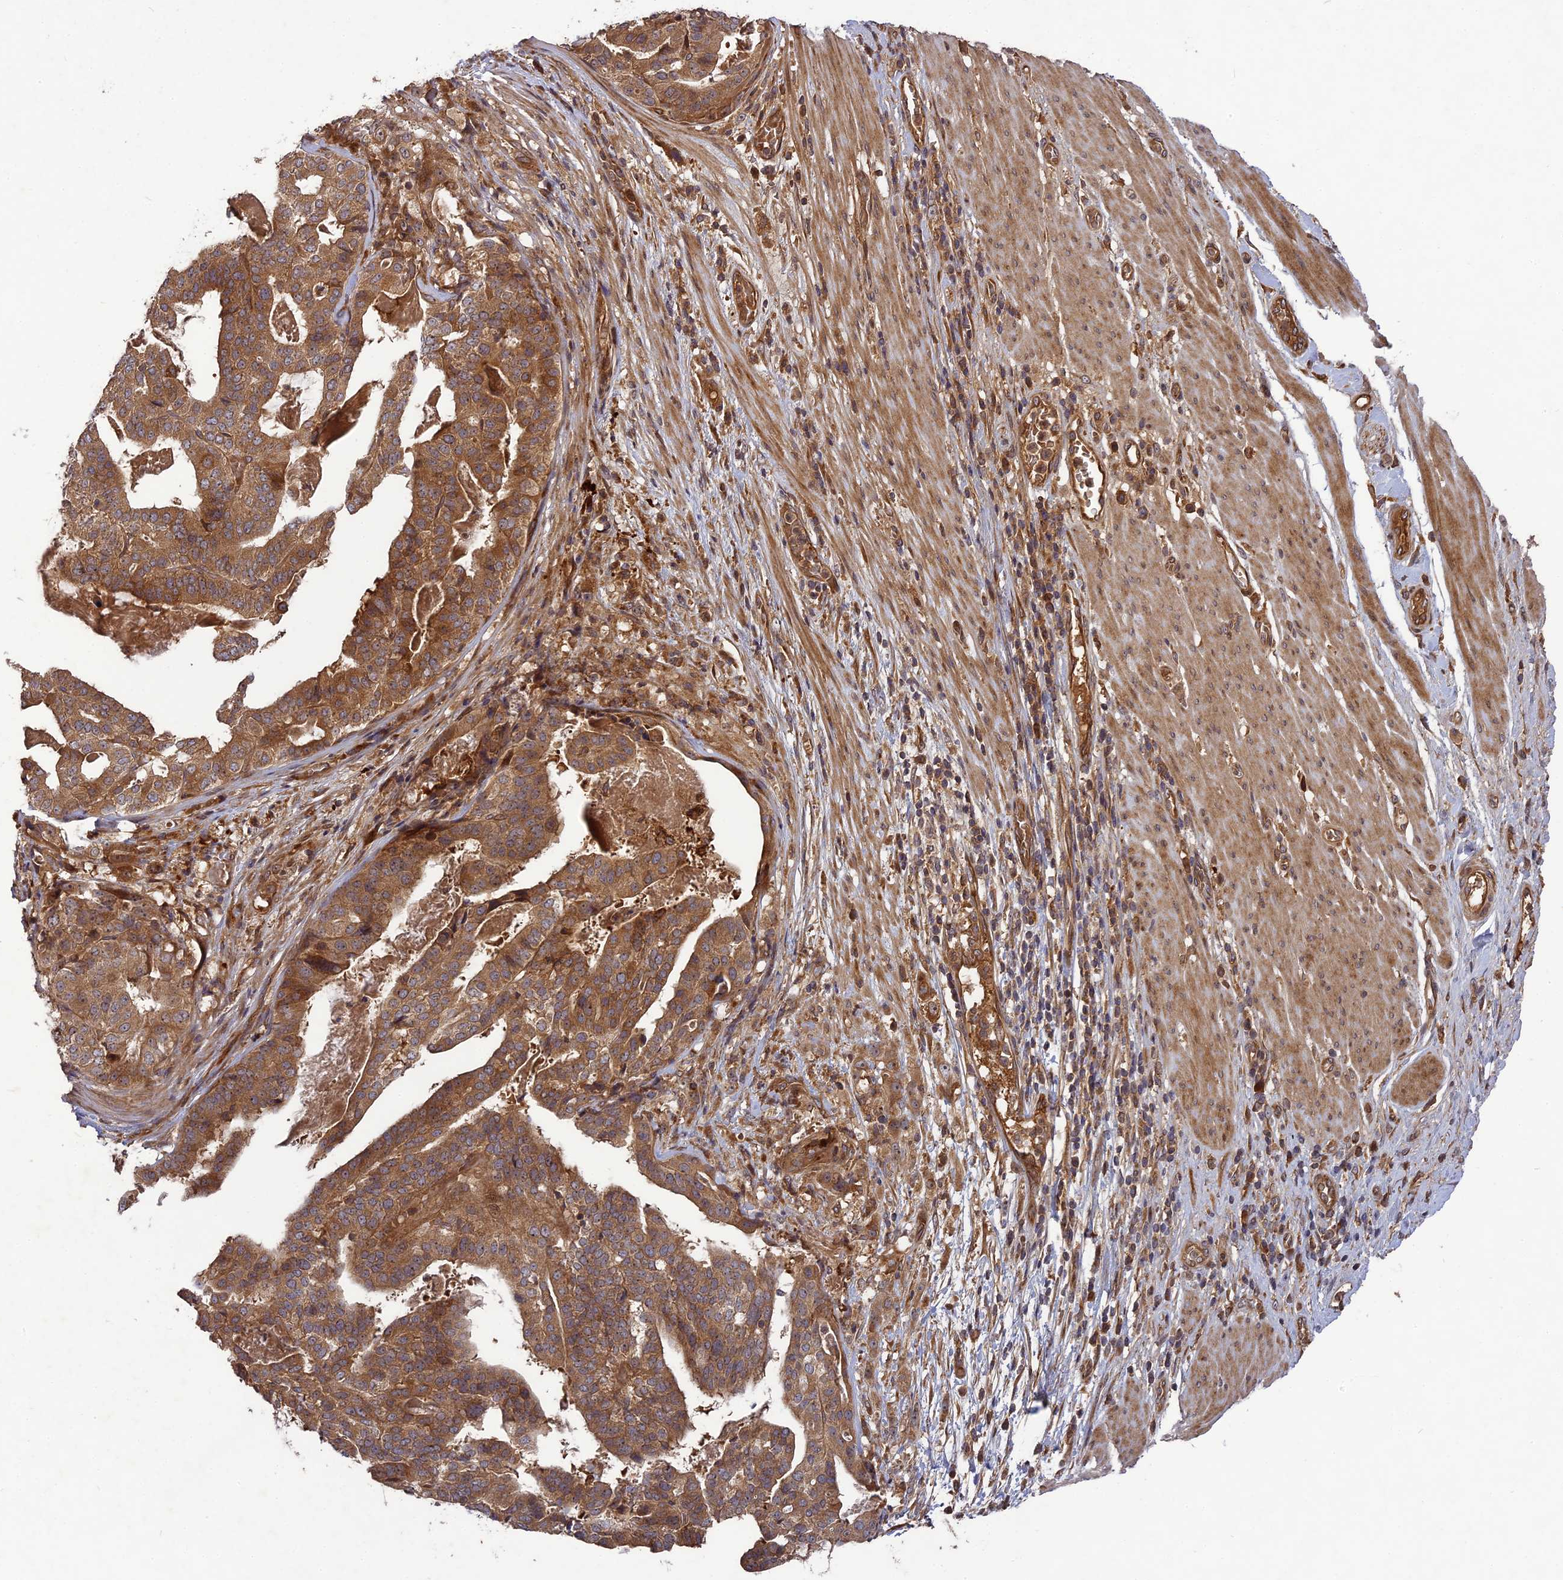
{"staining": {"intensity": "moderate", "quantity": ">75%", "location": "cytoplasmic/membranous"}, "tissue": "stomach cancer", "cell_type": "Tumor cells", "image_type": "cancer", "snomed": [{"axis": "morphology", "description": "Adenocarcinoma, NOS"}, {"axis": "topography", "description": "Stomach"}], "caption": "Immunohistochemistry (IHC) photomicrograph of stomach cancer (adenocarcinoma) stained for a protein (brown), which reveals medium levels of moderate cytoplasmic/membranous expression in approximately >75% of tumor cells.", "gene": "TMUB2", "patient": {"sex": "male", "age": 48}}